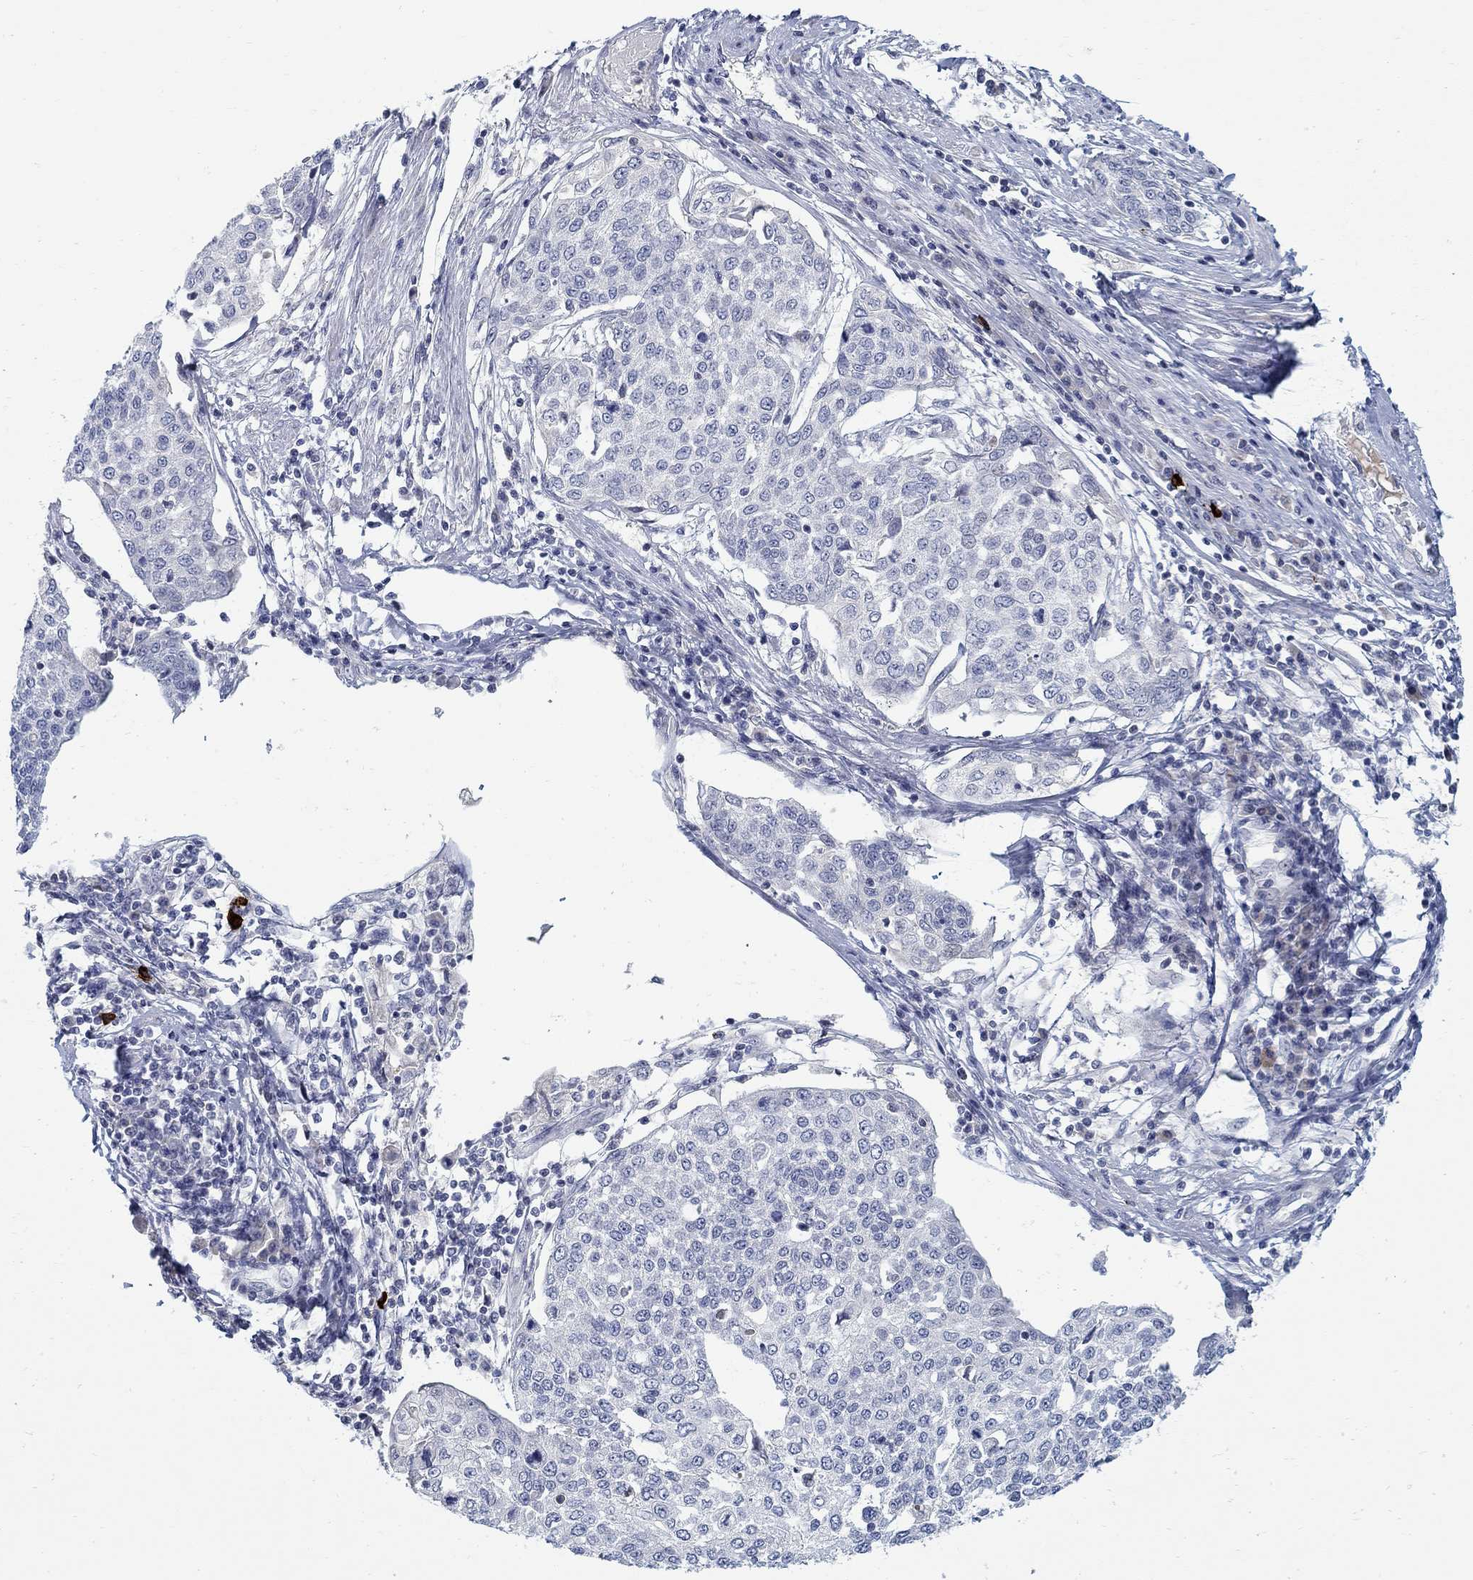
{"staining": {"intensity": "negative", "quantity": "none", "location": "none"}, "tissue": "cervical cancer", "cell_type": "Tumor cells", "image_type": "cancer", "snomed": [{"axis": "morphology", "description": "Squamous cell carcinoma, NOS"}, {"axis": "topography", "description": "Cervix"}], "caption": "An immunohistochemistry image of squamous cell carcinoma (cervical) is shown. There is no staining in tumor cells of squamous cell carcinoma (cervical).", "gene": "ANO7", "patient": {"sex": "female", "age": 34}}